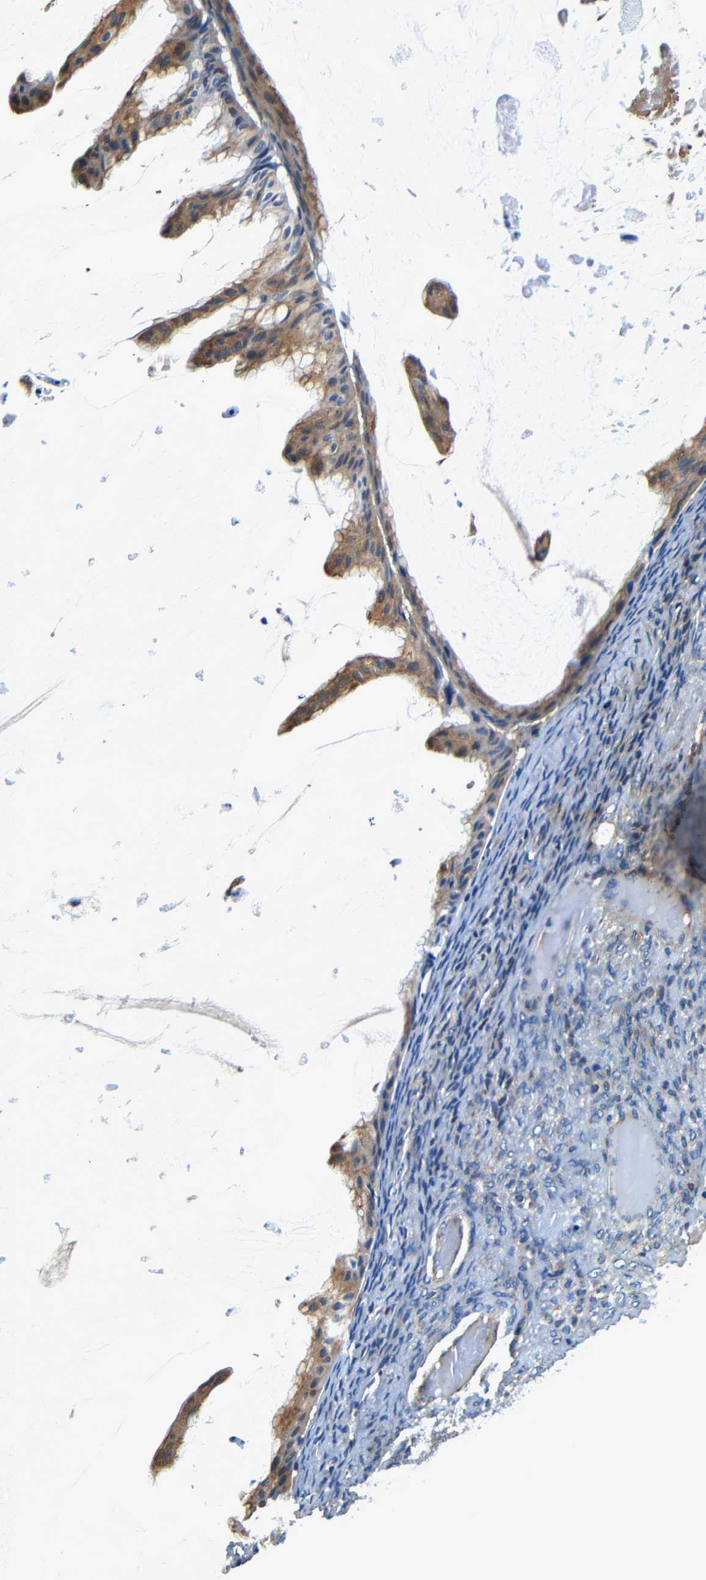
{"staining": {"intensity": "moderate", "quantity": ">75%", "location": "cytoplasmic/membranous"}, "tissue": "ovarian cancer", "cell_type": "Tumor cells", "image_type": "cancer", "snomed": [{"axis": "morphology", "description": "Cystadenocarcinoma, mucinous, NOS"}, {"axis": "topography", "description": "Ovary"}], "caption": "Protein analysis of mucinous cystadenocarcinoma (ovarian) tissue shows moderate cytoplasmic/membranous expression in about >75% of tumor cells. (brown staining indicates protein expression, while blue staining denotes nuclei).", "gene": "MTX1", "patient": {"sex": "female", "age": 61}}